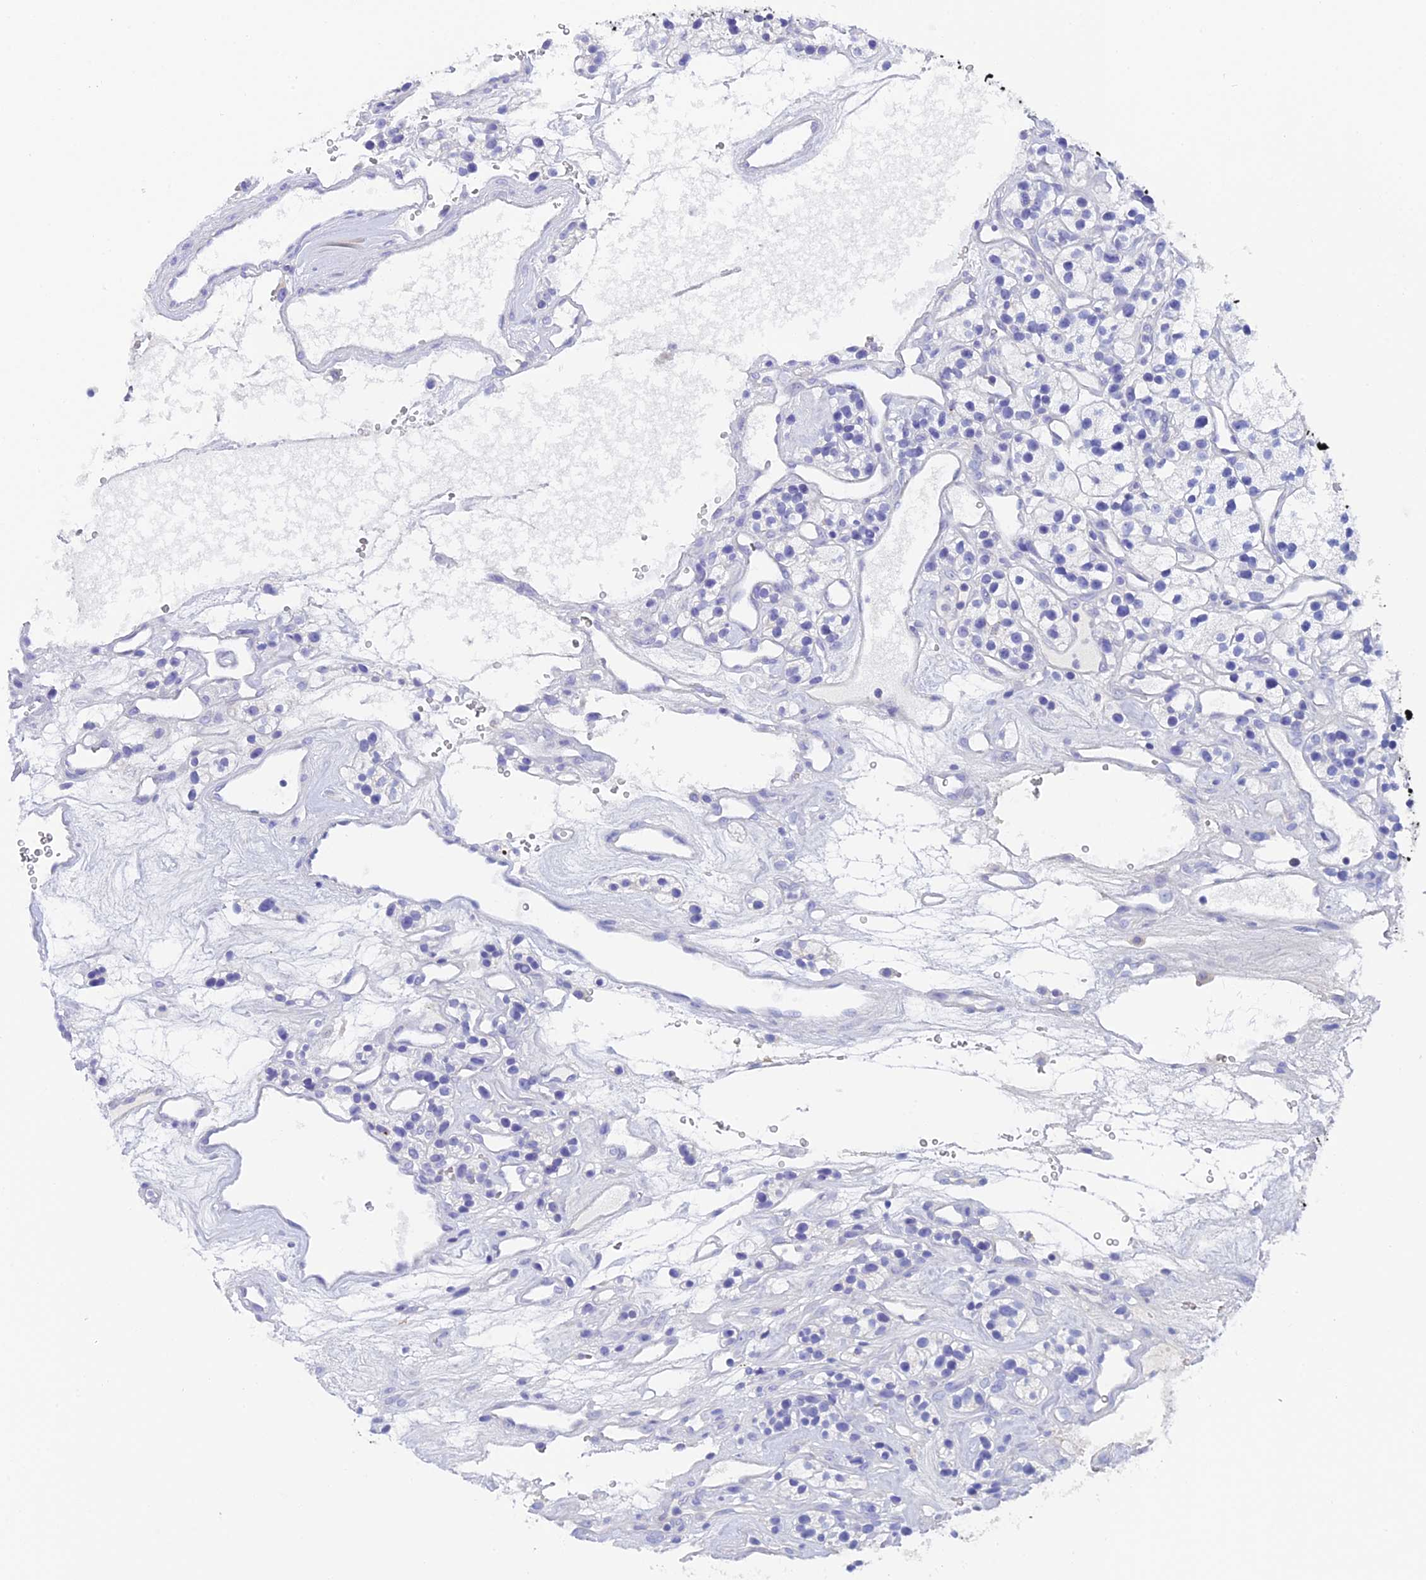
{"staining": {"intensity": "negative", "quantity": "none", "location": "none"}, "tissue": "renal cancer", "cell_type": "Tumor cells", "image_type": "cancer", "snomed": [{"axis": "morphology", "description": "Adenocarcinoma, NOS"}, {"axis": "topography", "description": "Kidney"}], "caption": "The IHC micrograph has no significant positivity in tumor cells of adenocarcinoma (renal) tissue.", "gene": "C12orf29", "patient": {"sex": "female", "age": 57}}